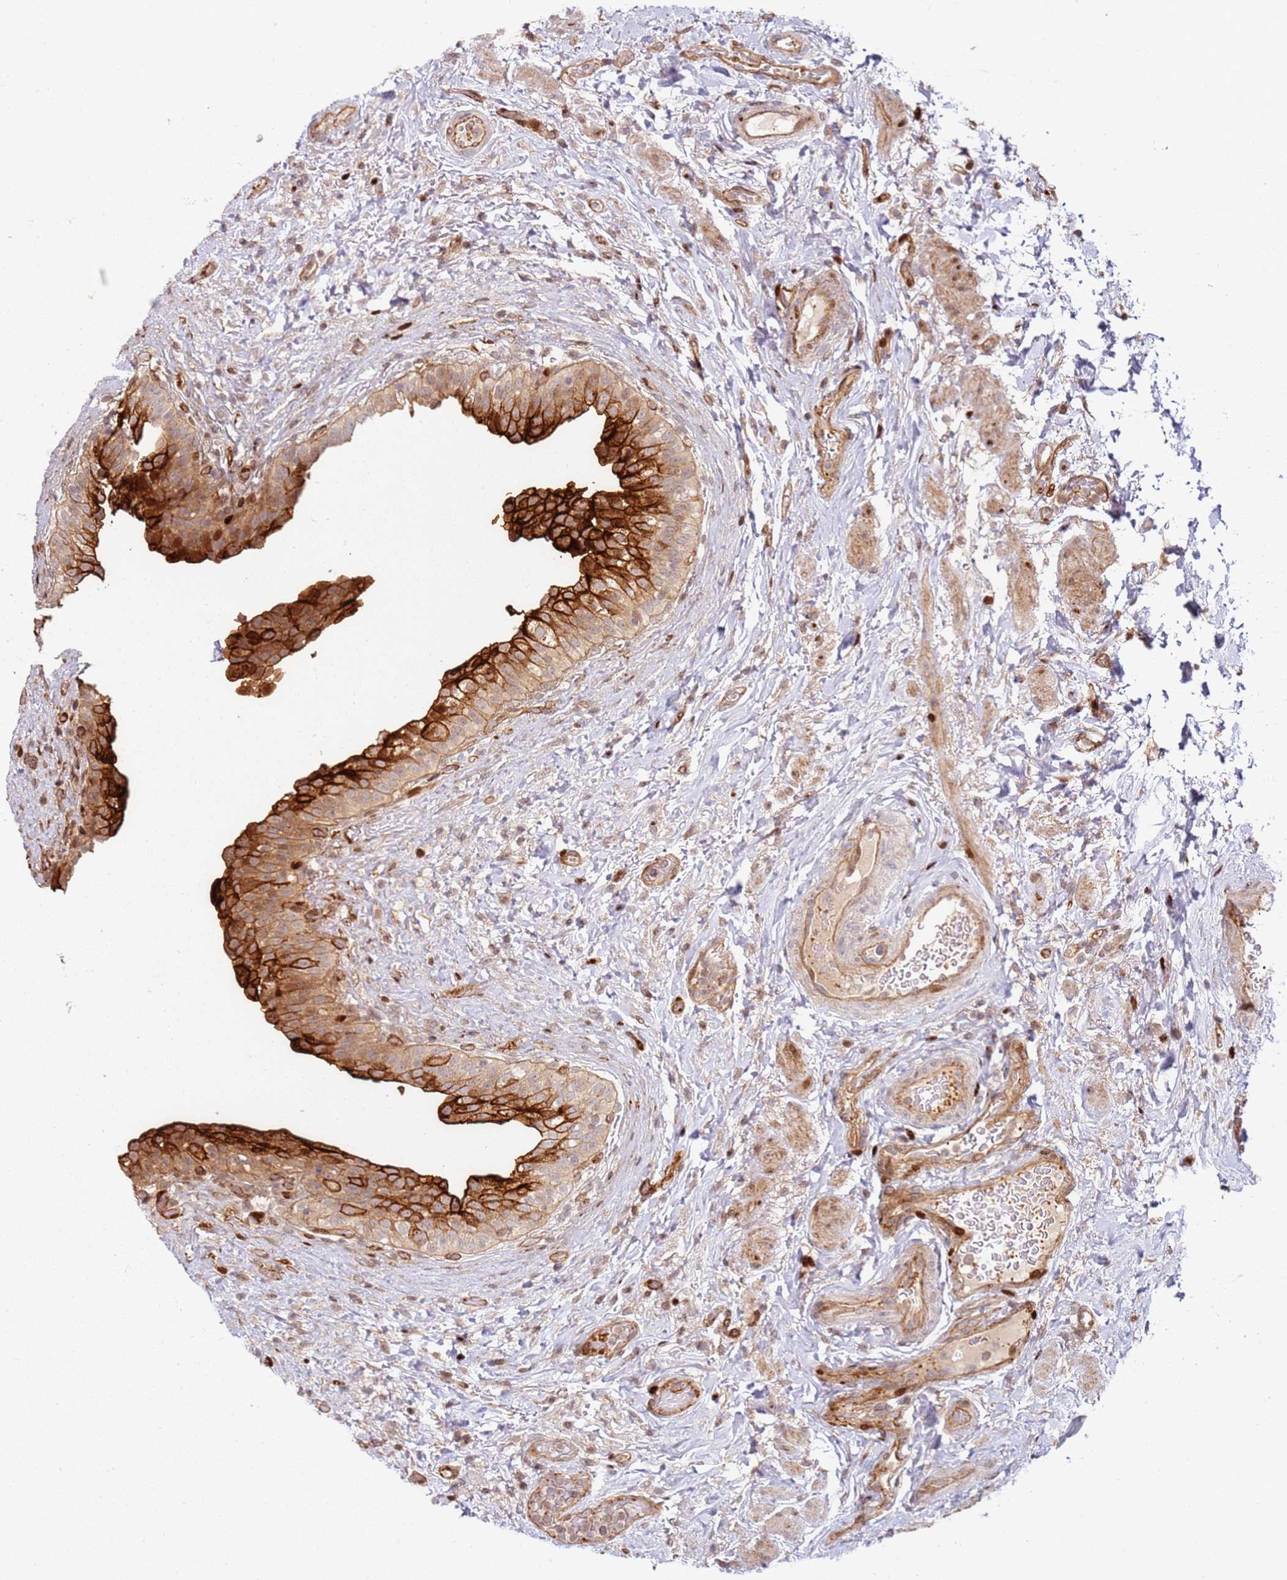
{"staining": {"intensity": "strong", "quantity": "25%-75%", "location": "cytoplasmic/membranous,nuclear"}, "tissue": "urinary bladder", "cell_type": "Urothelial cells", "image_type": "normal", "snomed": [{"axis": "morphology", "description": "Normal tissue, NOS"}, {"axis": "topography", "description": "Urinary bladder"}], "caption": "Immunohistochemical staining of unremarkable human urinary bladder demonstrates strong cytoplasmic/membranous,nuclear protein staining in about 25%-75% of urothelial cells.", "gene": "TMEM233", "patient": {"sex": "male", "age": 69}}